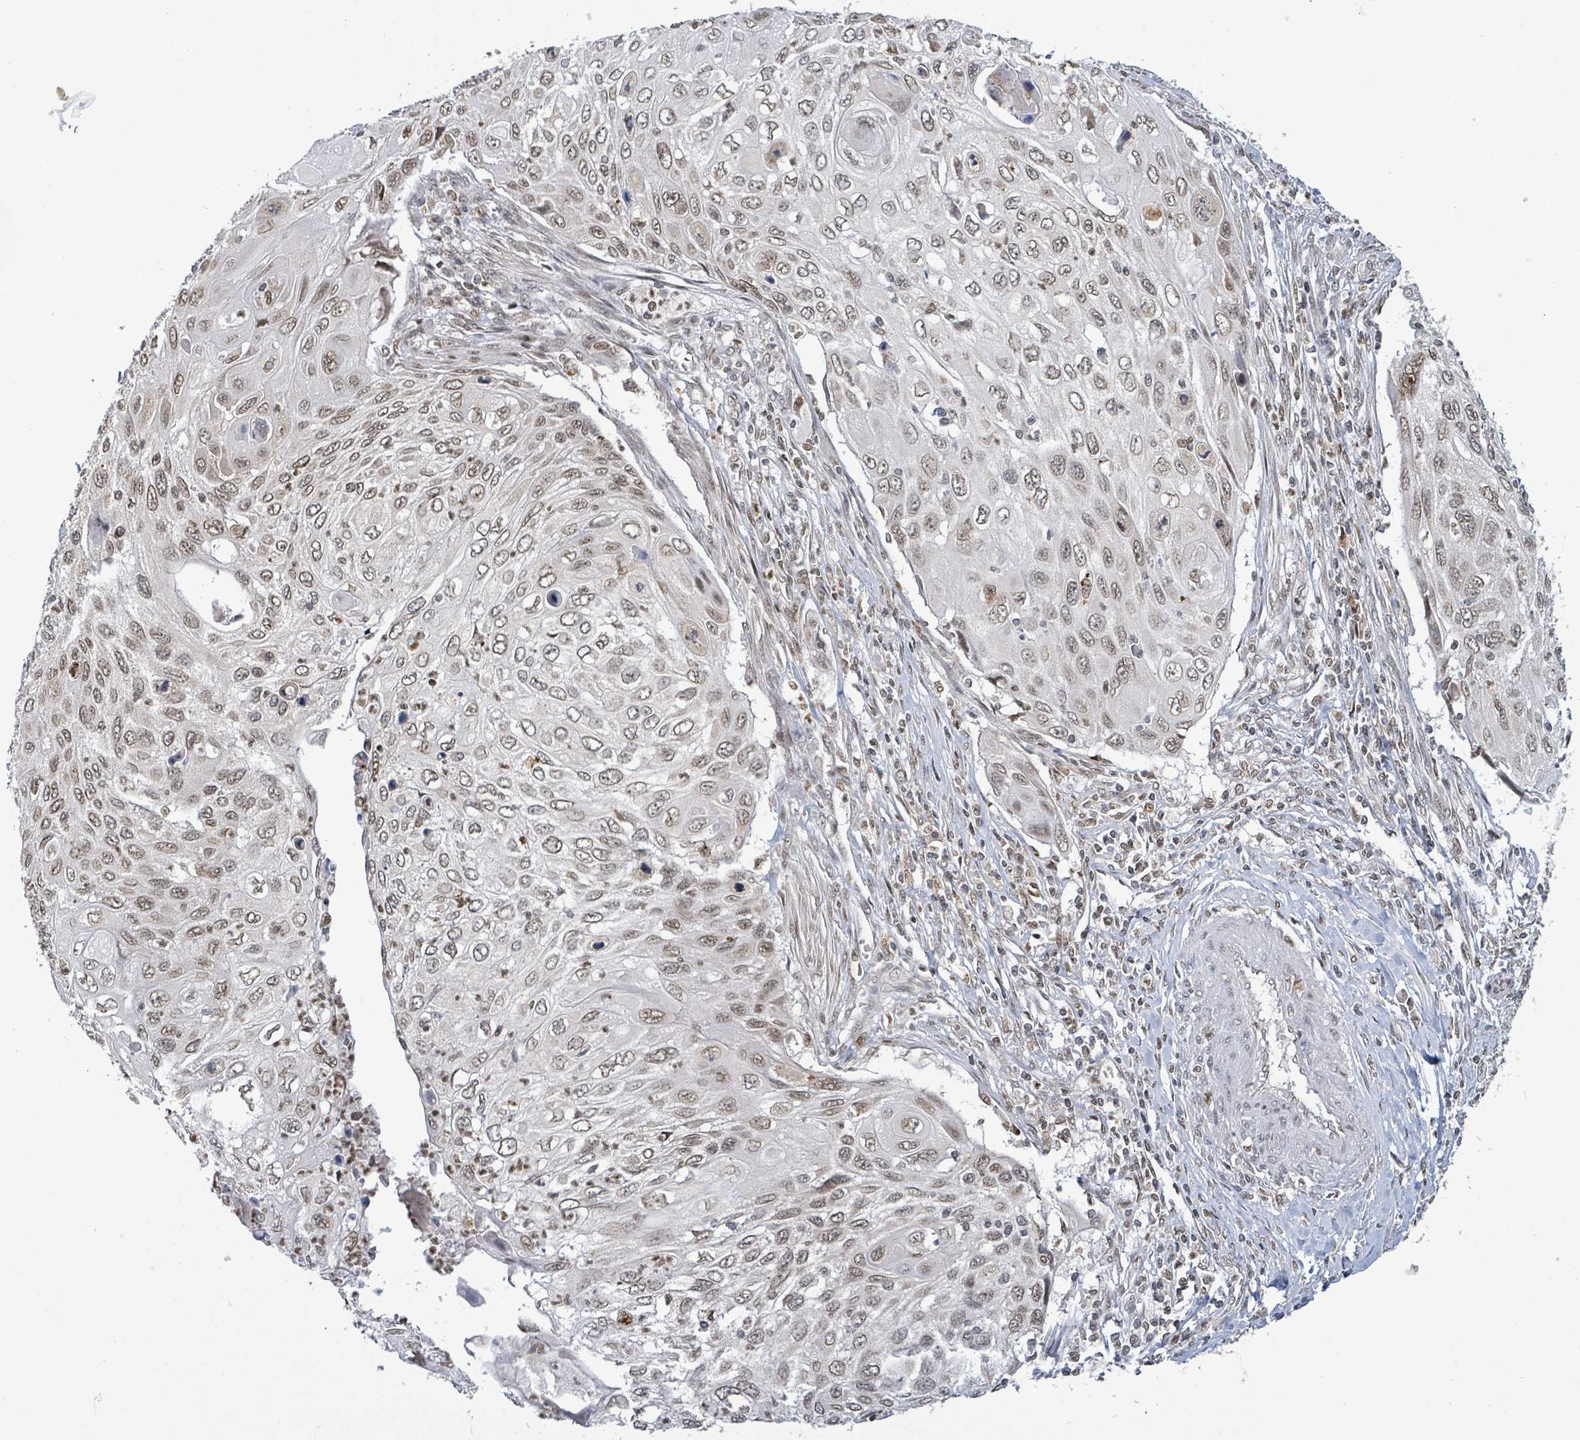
{"staining": {"intensity": "moderate", "quantity": ">75%", "location": "nuclear"}, "tissue": "cervical cancer", "cell_type": "Tumor cells", "image_type": "cancer", "snomed": [{"axis": "morphology", "description": "Squamous cell carcinoma, NOS"}, {"axis": "topography", "description": "Cervix"}], "caption": "Immunohistochemistry staining of cervical cancer, which shows medium levels of moderate nuclear positivity in approximately >75% of tumor cells indicating moderate nuclear protein expression. The staining was performed using DAB (3,3'-diaminobenzidine) (brown) for protein detection and nuclei were counterstained in hematoxylin (blue).", "gene": "SBF2", "patient": {"sex": "female", "age": 70}}